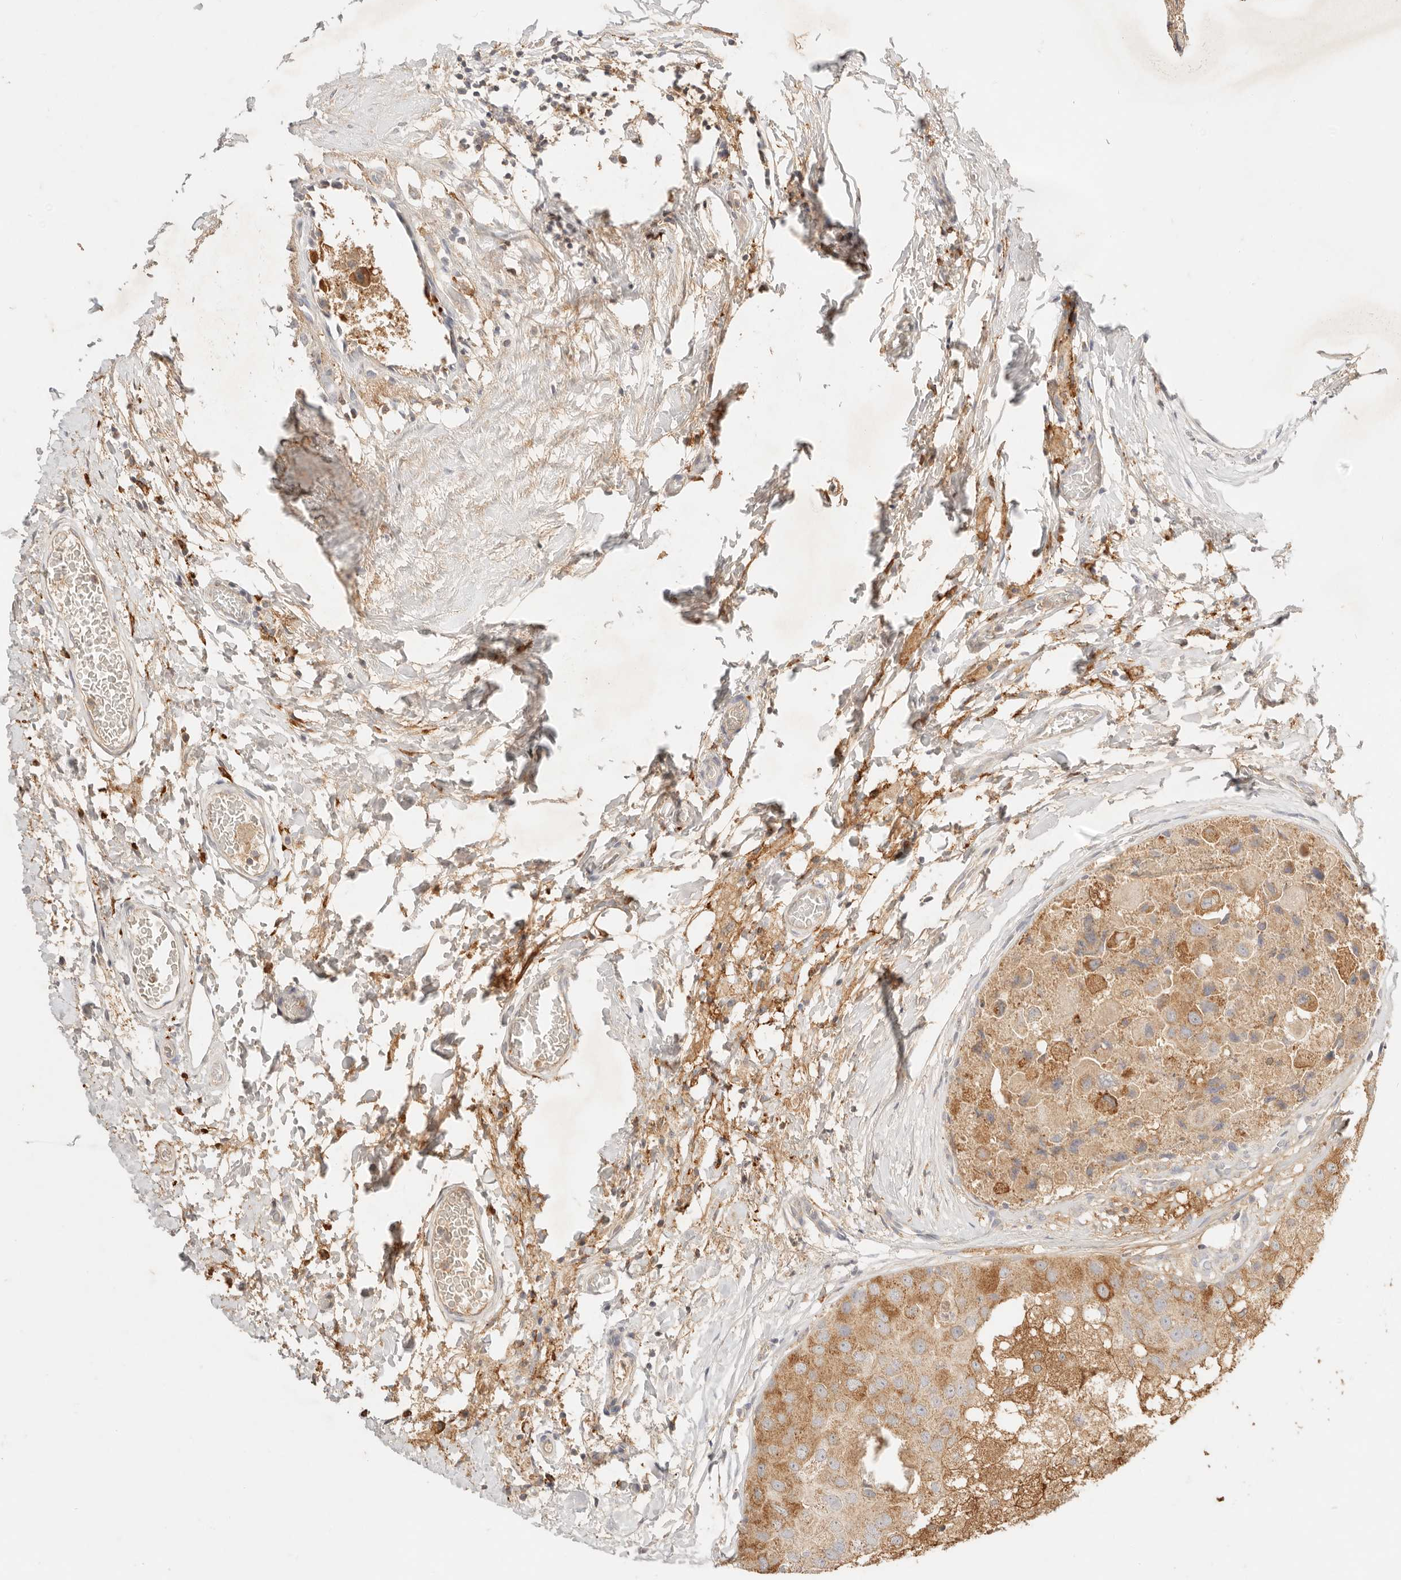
{"staining": {"intensity": "moderate", "quantity": ">75%", "location": "cytoplasmic/membranous"}, "tissue": "breast cancer", "cell_type": "Tumor cells", "image_type": "cancer", "snomed": [{"axis": "morphology", "description": "Duct carcinoma"}, {"axis": "topography", "description": "Breast"}], "caption": "IHC image of human breast intraductal carcinoma stained for a protein (brown), which exhibits medium levels of moderate cytoplasmic/membranous expression in about >75% of tumor cells.", "gene": "HK2", "patient": {"sex": "female", "age": 62}}